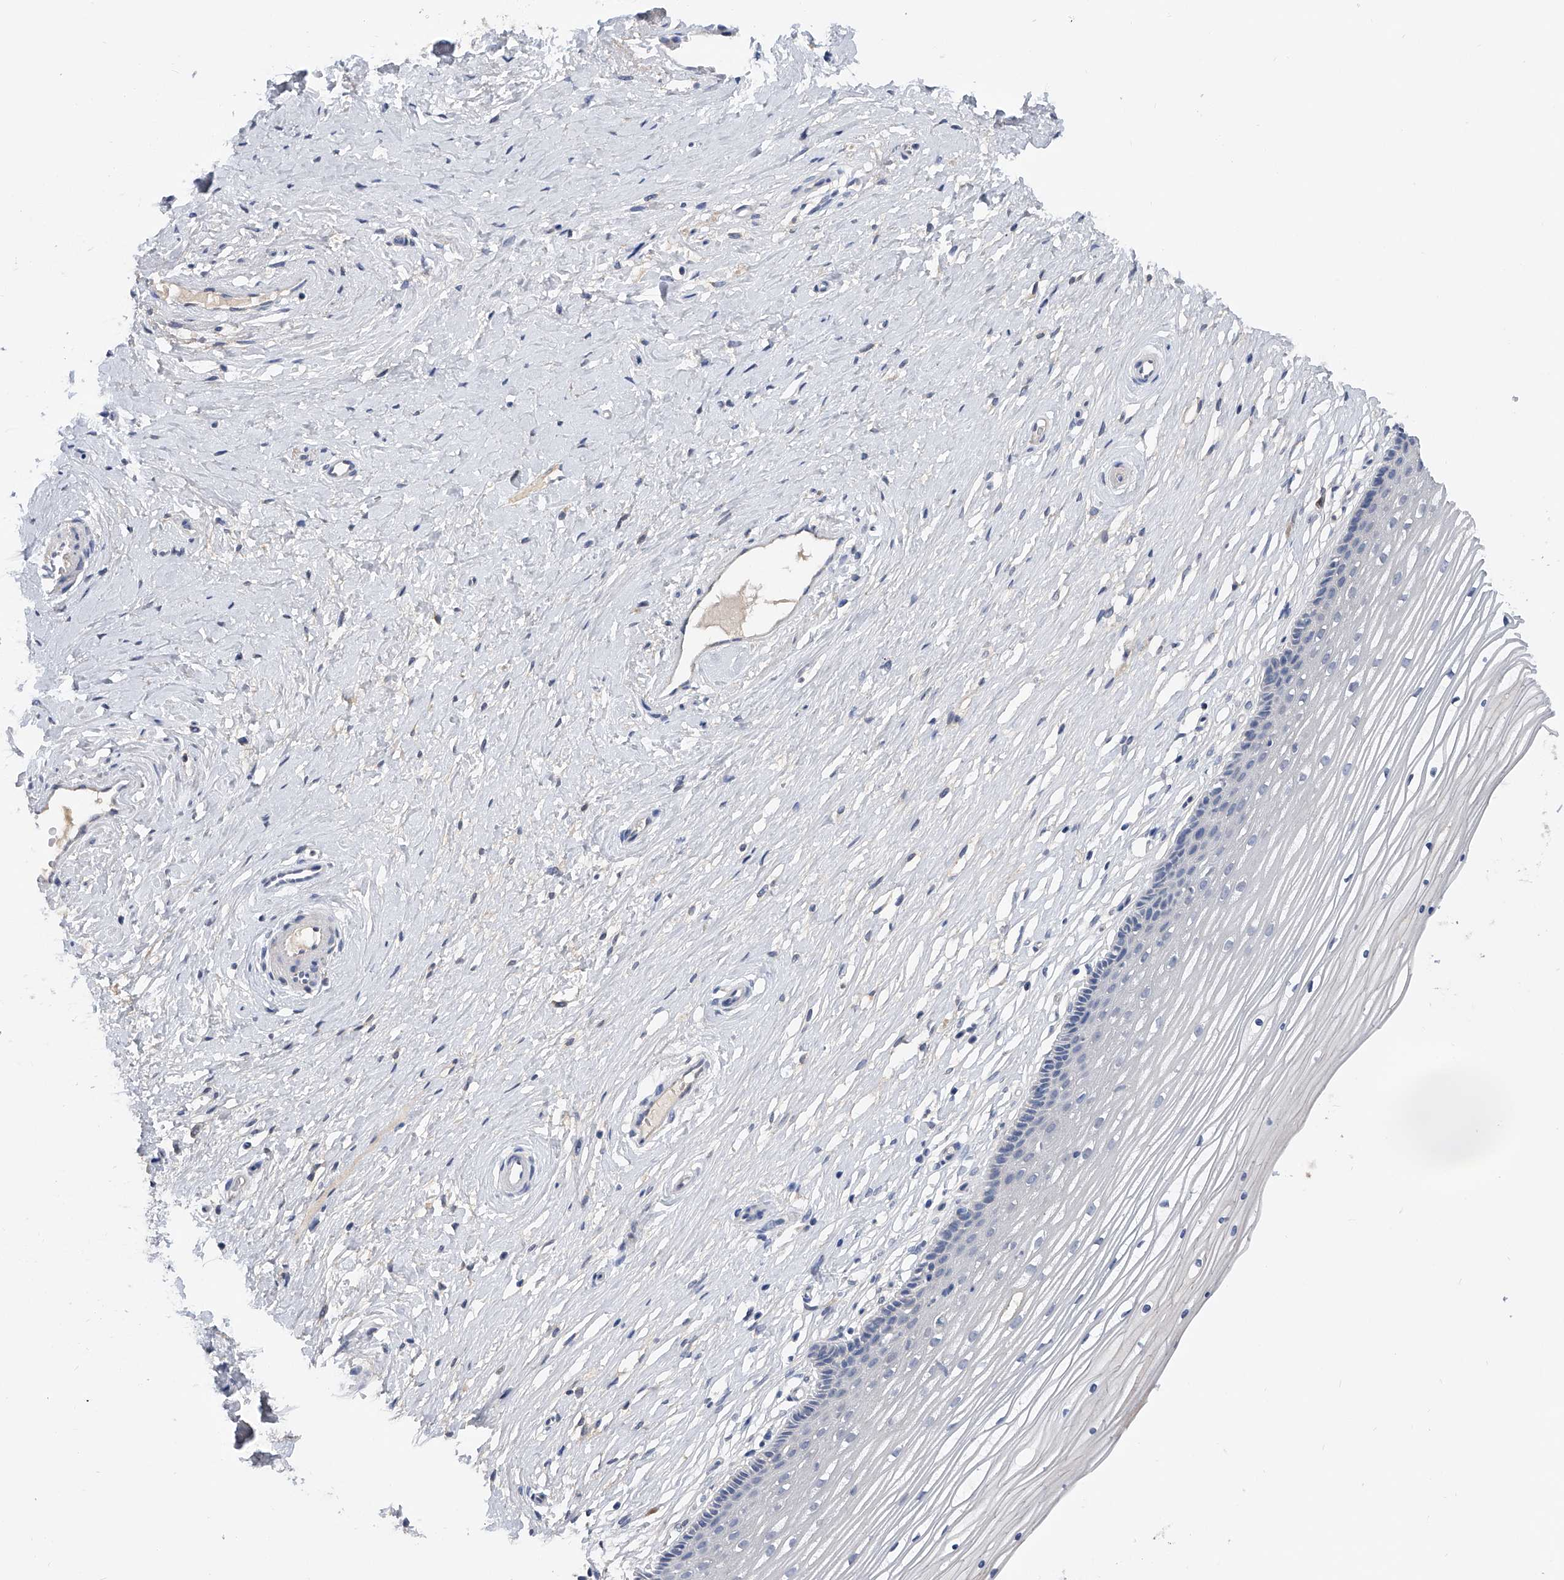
{"staining": {"intensity": "negative", "quantity": "none", "location": "none"}, "tissue": "vagina", "cell_type": "Squamous epithelial cells", "image_type": "normal", "snomed": [{"axis": "morphology", "description": "Normal tissue, NOS"}, {"axis": "topography", "description": "Vagina"}, {"axis": "topography", "description": "Cervix"}], "caption": "Immunohistochemistry (IHC) micrograph of unremarkable vagina: human vagina stained with DAB (3,3'-diaminobenzidine) reveals no significant protein positivity in squamous epithelial cells.", "gene": "PGM3", "patient": {"sex": "female", "age": 40}}